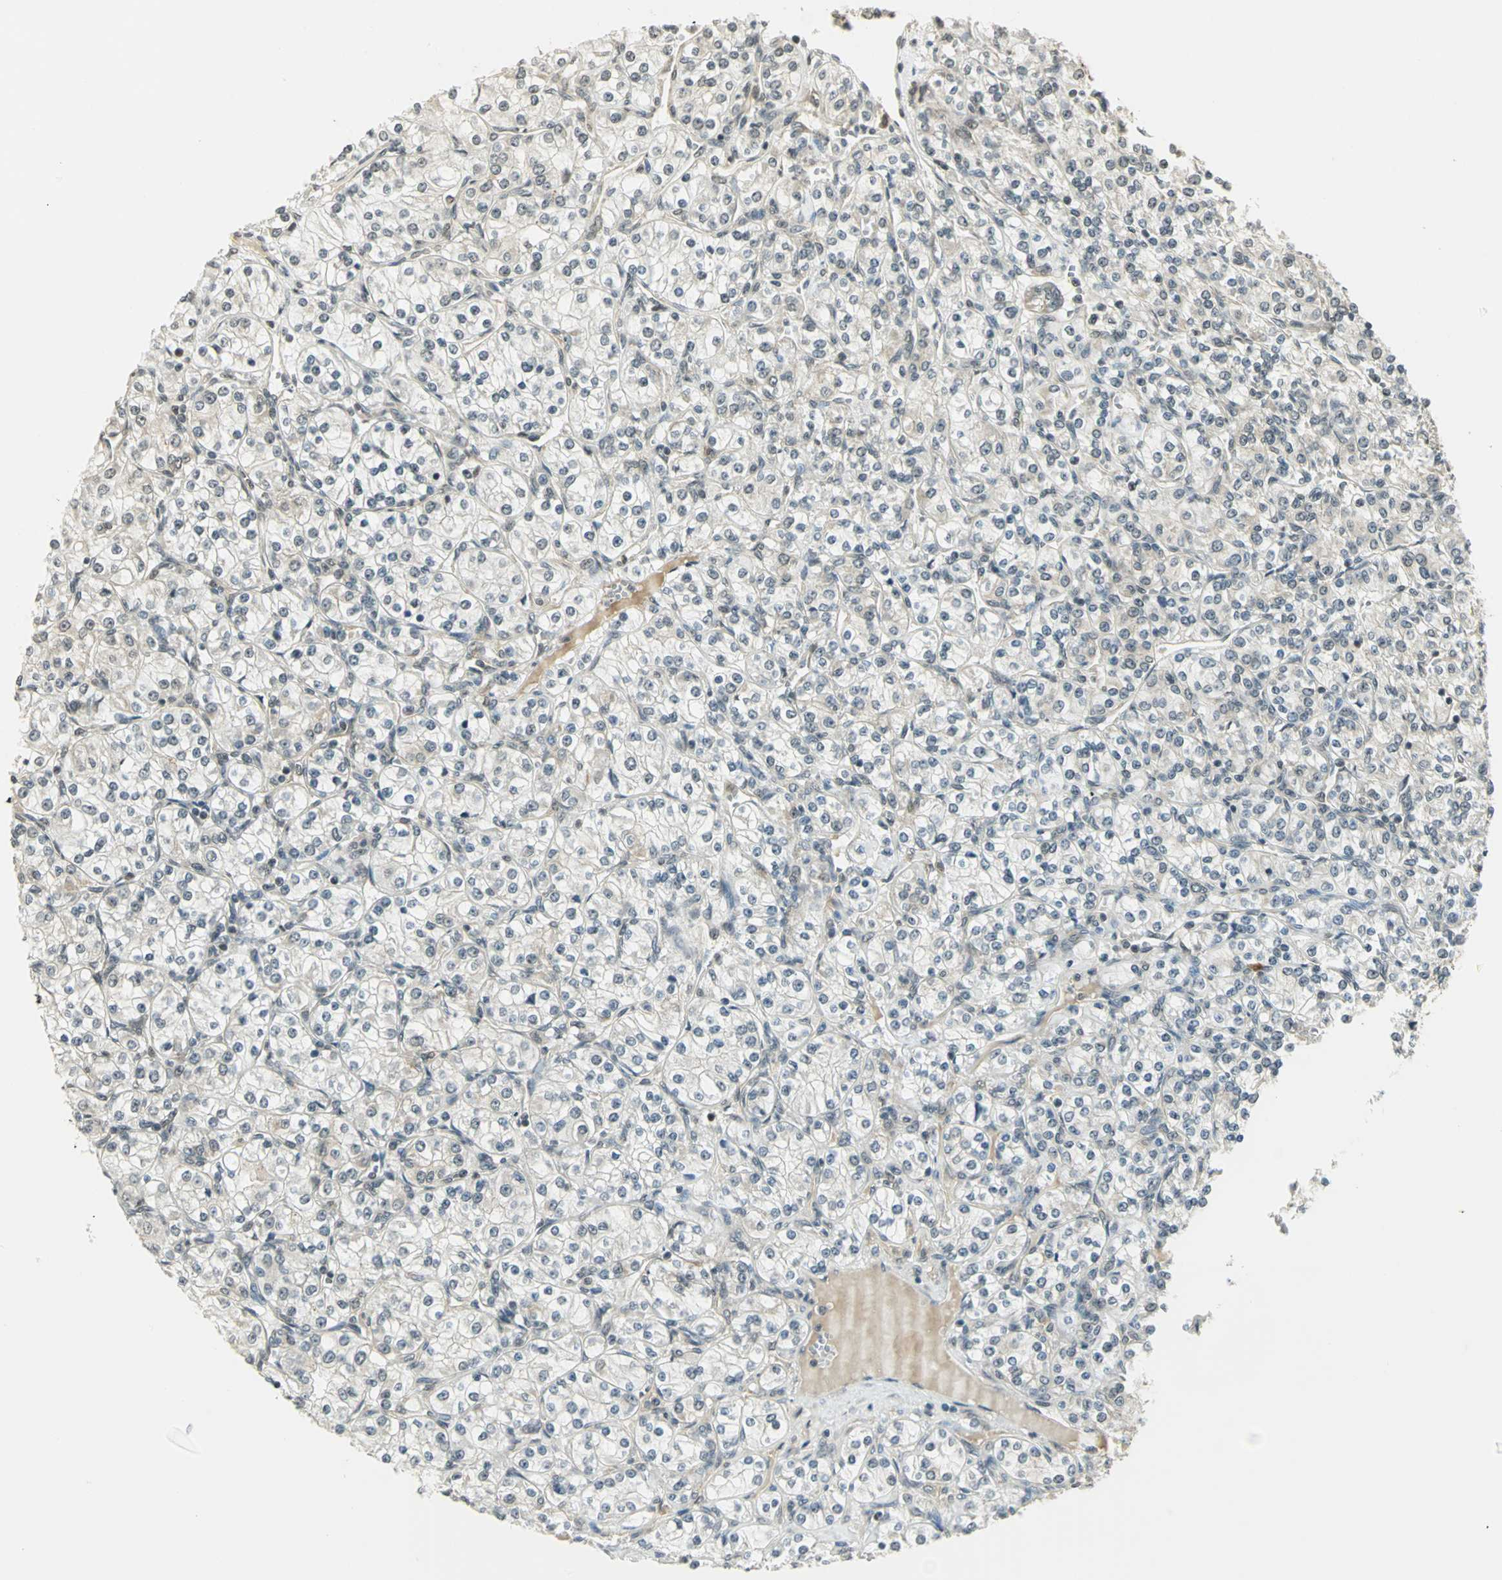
{"staining": {"intensity": "negative", "quantity": "none", "location": "none"}, "tissue": "renal cancer", "cell_type": "Tumor cells", "image_type": "cancer", "snomed": [{"axis": "morphology", "description": "Adenocarcinoma, NOS"}, {"axis": "topography", "description": "Kidney"}], "caption": "Protein analysis of renal cancer (adenocarcinoma) shows no significant expression in tumor cells.", "gene": "CDC34", "patient": {"sex": "male", "age": 77}}